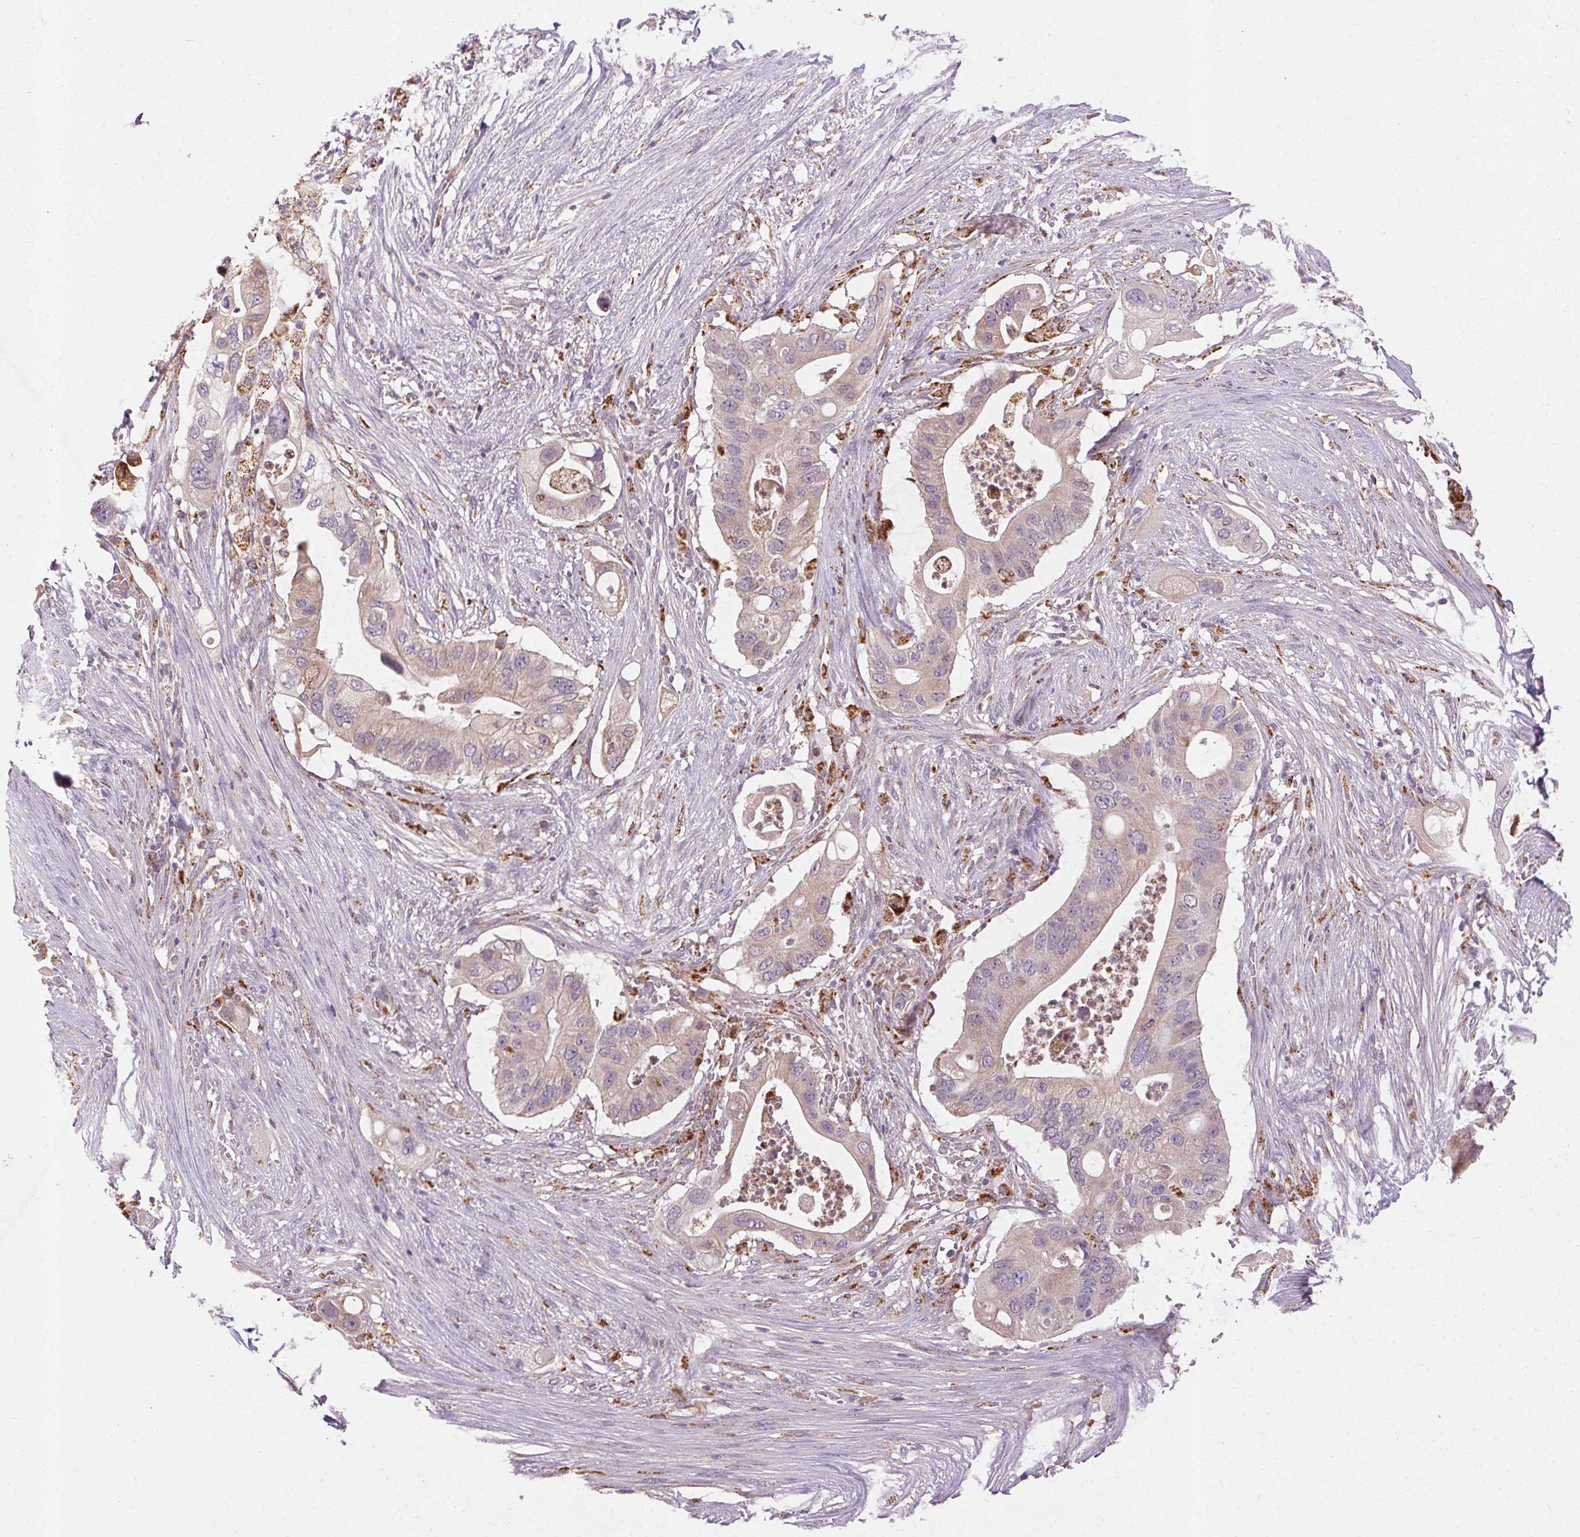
{"staining": {"intensity": "weak", "quantity": "25%-75%", "location": "cytoplasmic/membranous"}, "tissue": "pancreatic cancer", "cell_type": "Tumor cells", "image_type": "cancer", "snomed": [{"axis": "morphology", "description": "Adenocarcinoma, NOS"}, {"axis": "topography", "description": "Pancreas"}], "caption": "Immunohistochemical staining of human pancreatic adenocarcinoma exhibits low levels of weak cytoplasmic/membranous expression in approximately 25%-75% of tumor cells.", "gene": "REP15", "patient": {"sex": "female", "age": 72}}